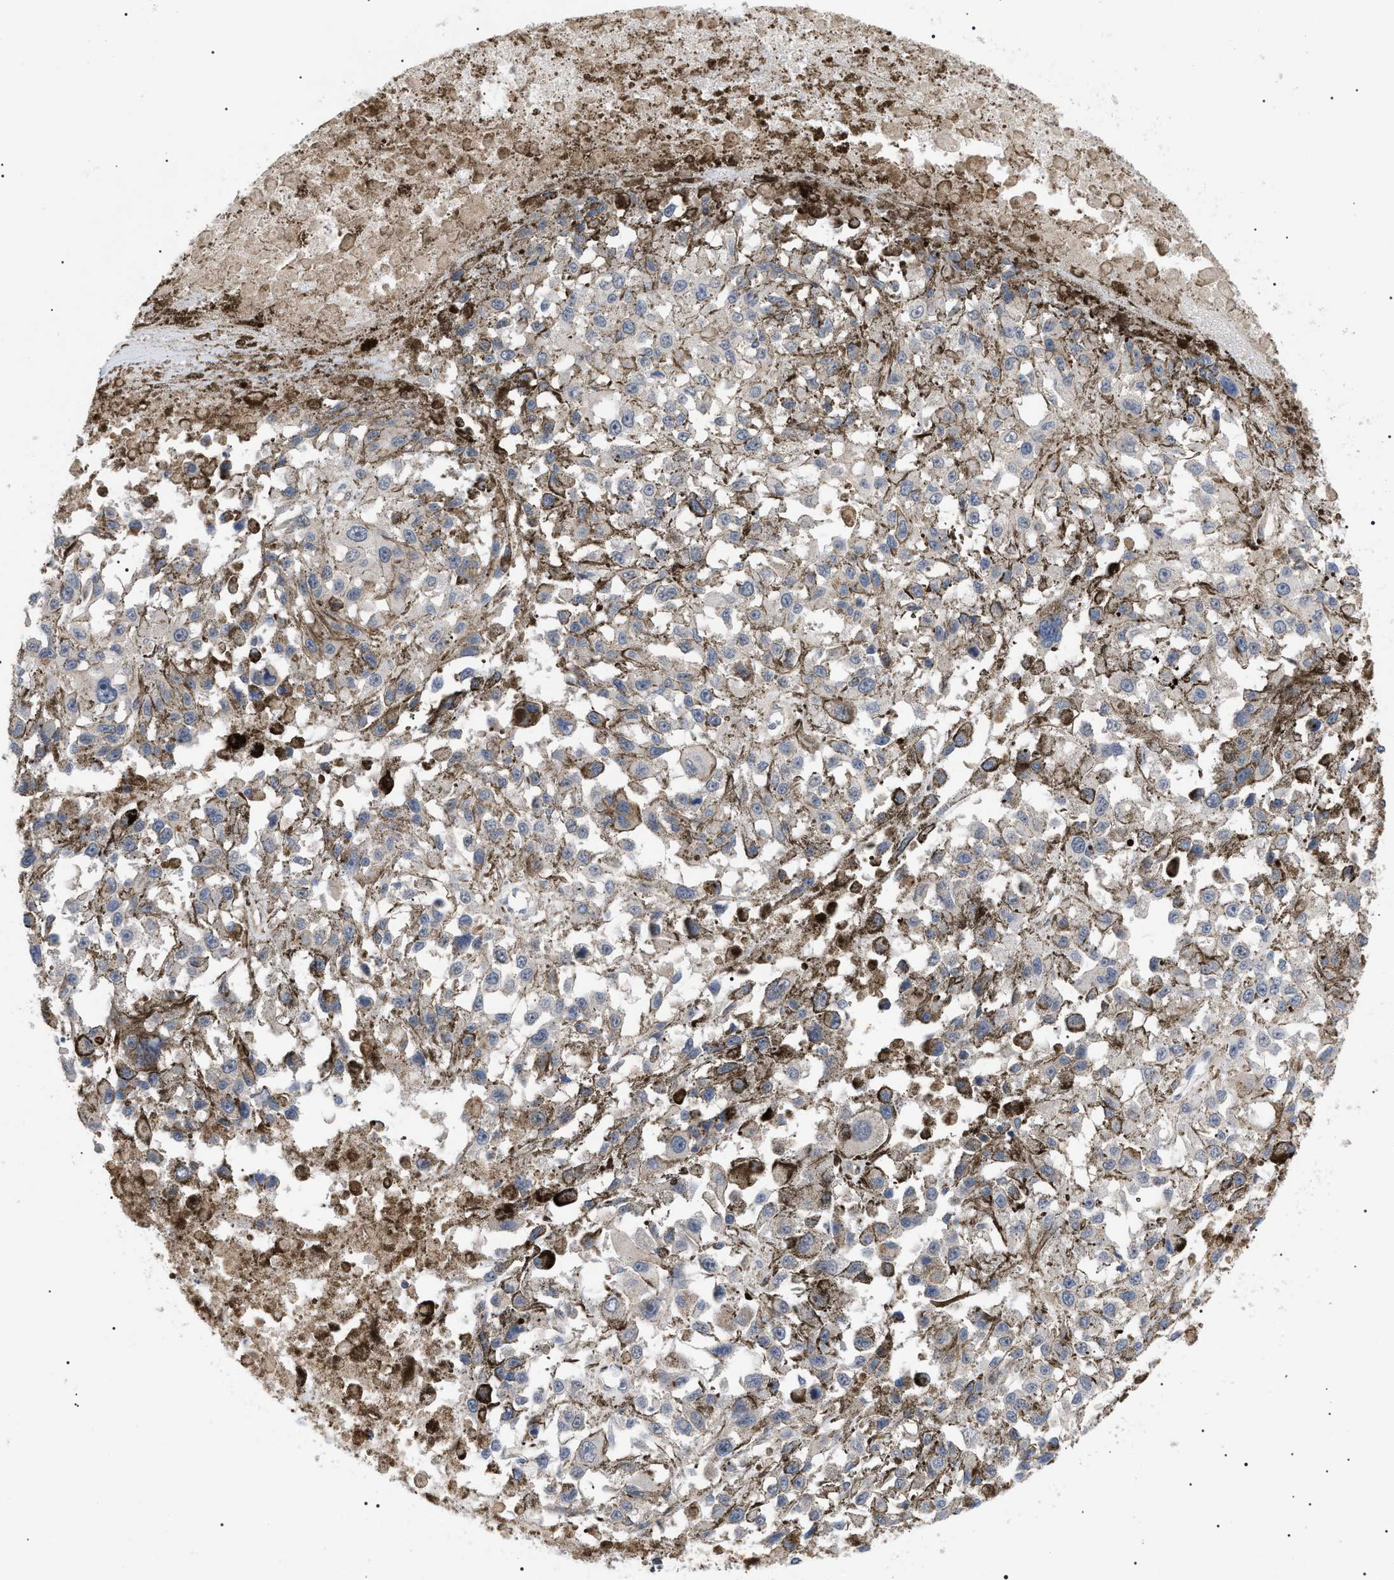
{"staining": {"intensity": "negative", "quantity": "none", "location": "none"}, "tissue": "melanoma", "cell_type": "Tumor cells", "image_type": "cancer", "snomed": [{"axis": "morphology", "description": "Malignant melanoma, Metastatic site"}, {"axis": "topography", "description": "Lymph node"}], "caption": "Histopathology image shows no protein staining in tumor cells of melanoma tissue. The staining is performed using DAB brown chromogen with nuclei counter-stained in using hematoxylin.", "gene": "TMTC4", "patient": {"sex": "male", "age": 59}}